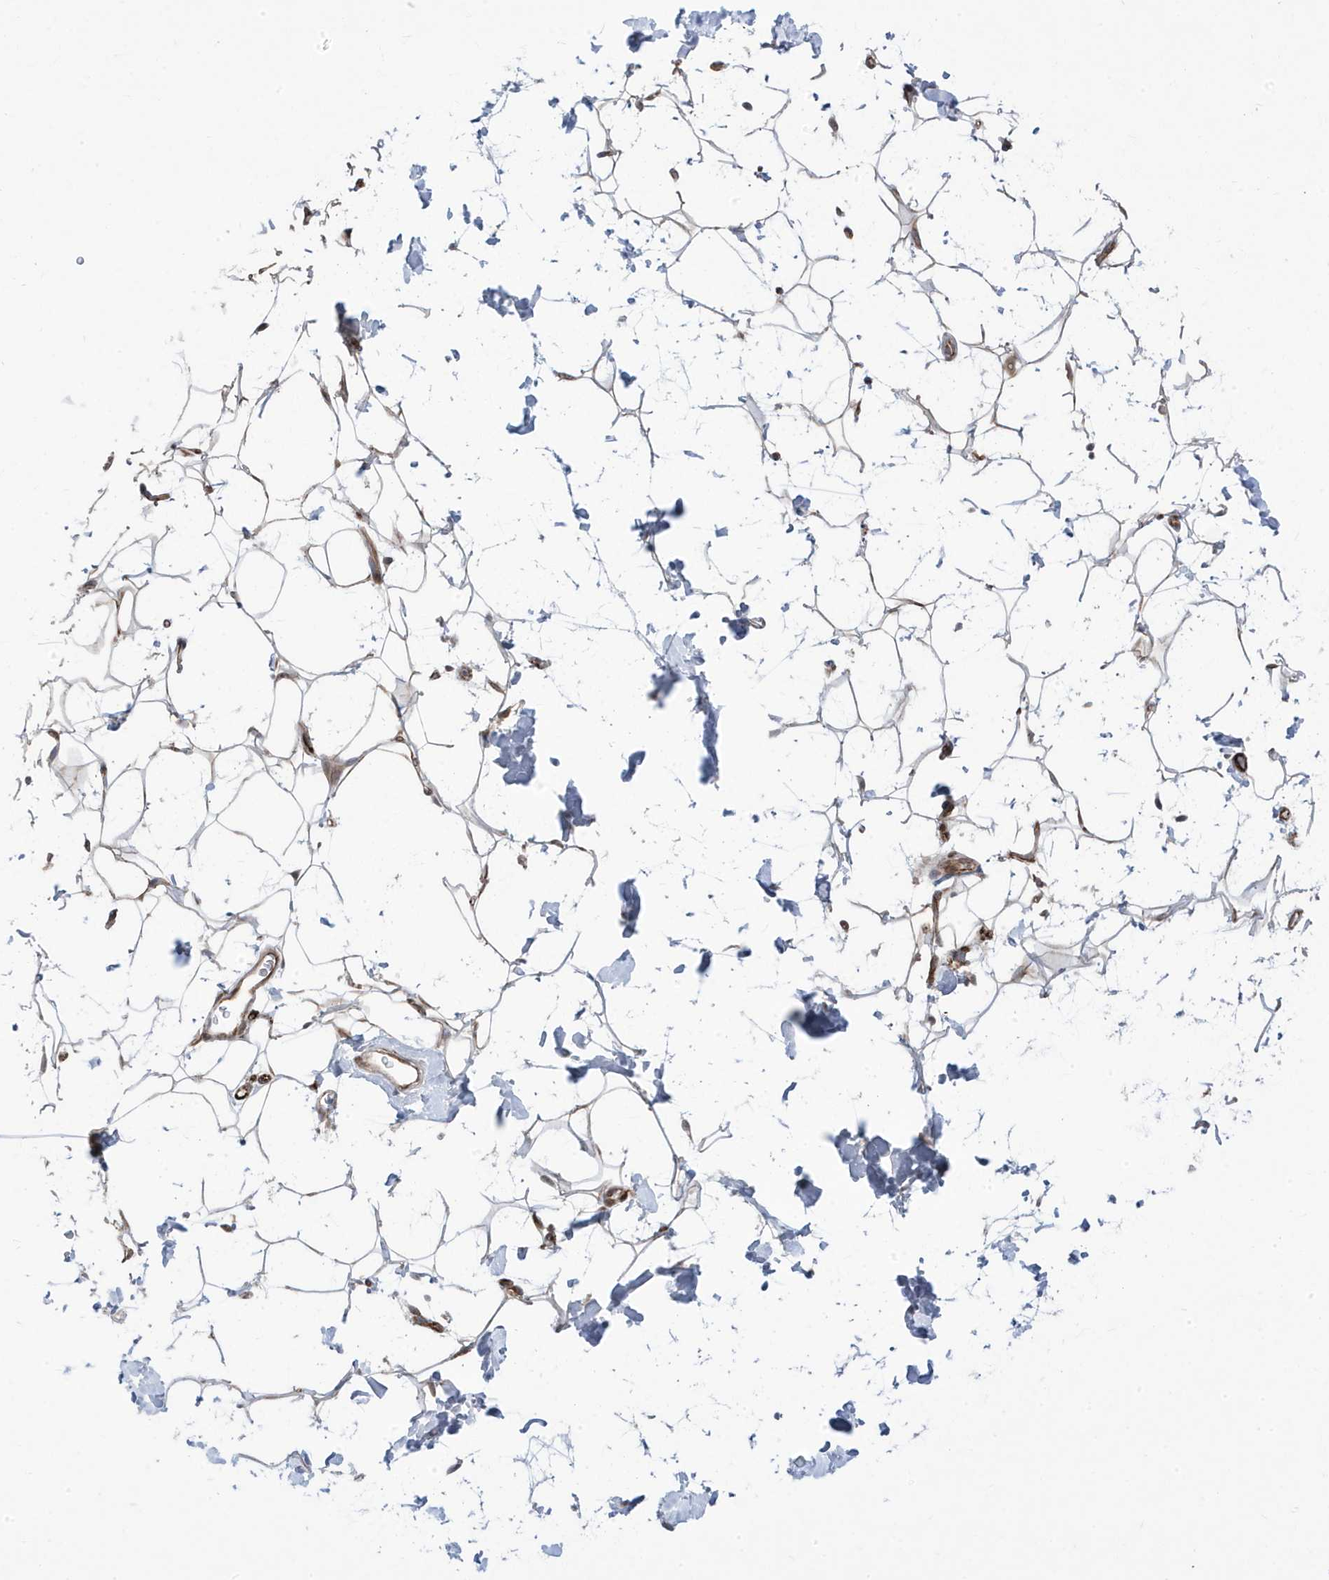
{"staining": {"intensity": "moderate", "quantity": ">75%", "location": "nuclear"}, "tissue": "adipose tissue", "cell_type": "Adipocytes", "image_type": "normal", "snomed": [{"axis": "morphology", "description": "Normal tissue, NOS"}, {"axis": "topography", "description": "Breast"}], "caption": "Adipose tissue stained for a protein (brown) reveals moderate nuclear positive staining in approximately >75% of adipocytes.", "gene": "ADAMTSL3", "patient": {"sex": "female", "age": 26}}